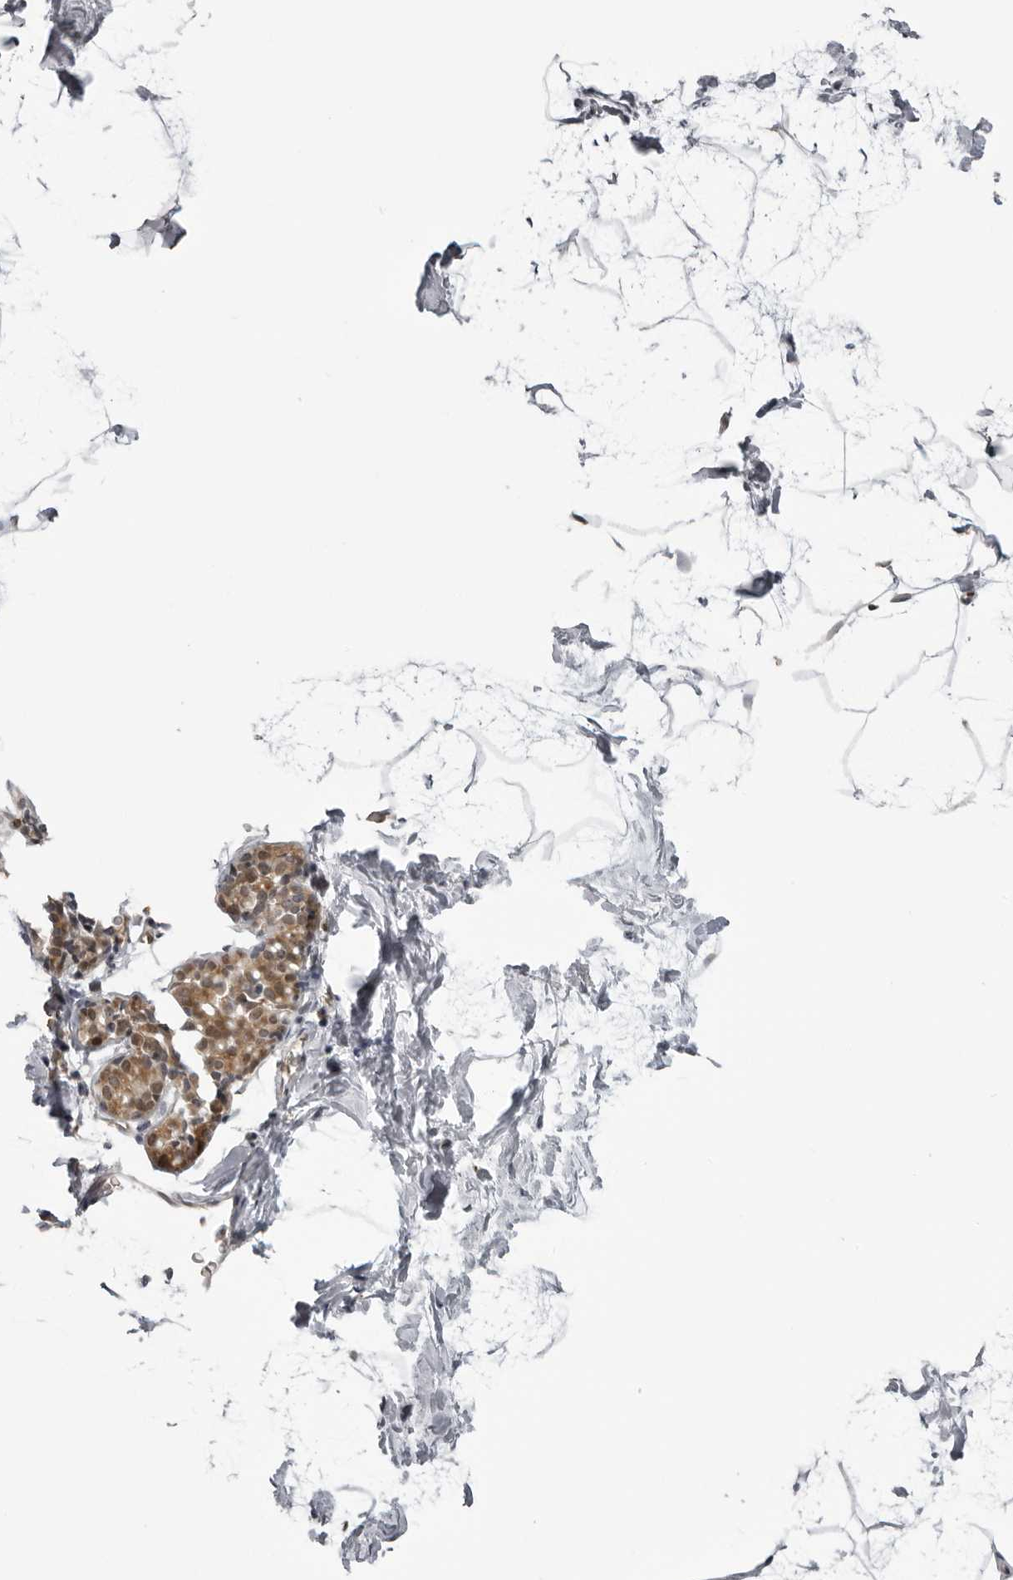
{"staining": {"intensity": "negative", "quantity": "none", "location": "none"}, "tissue": "breast", "cell_type": "Adipocytes", "image_type": "normal", "snomed": [{"axis": "morphology", "description": "Normal tissue, NOS"}, {"axis": "topography", "description": "Breast"}], "caption": "This is an IHC micrograph of benign breast. There is no staining in adipocytes.", "gene": "THOP1", "patient": {"sex": "female", "age": 62}}